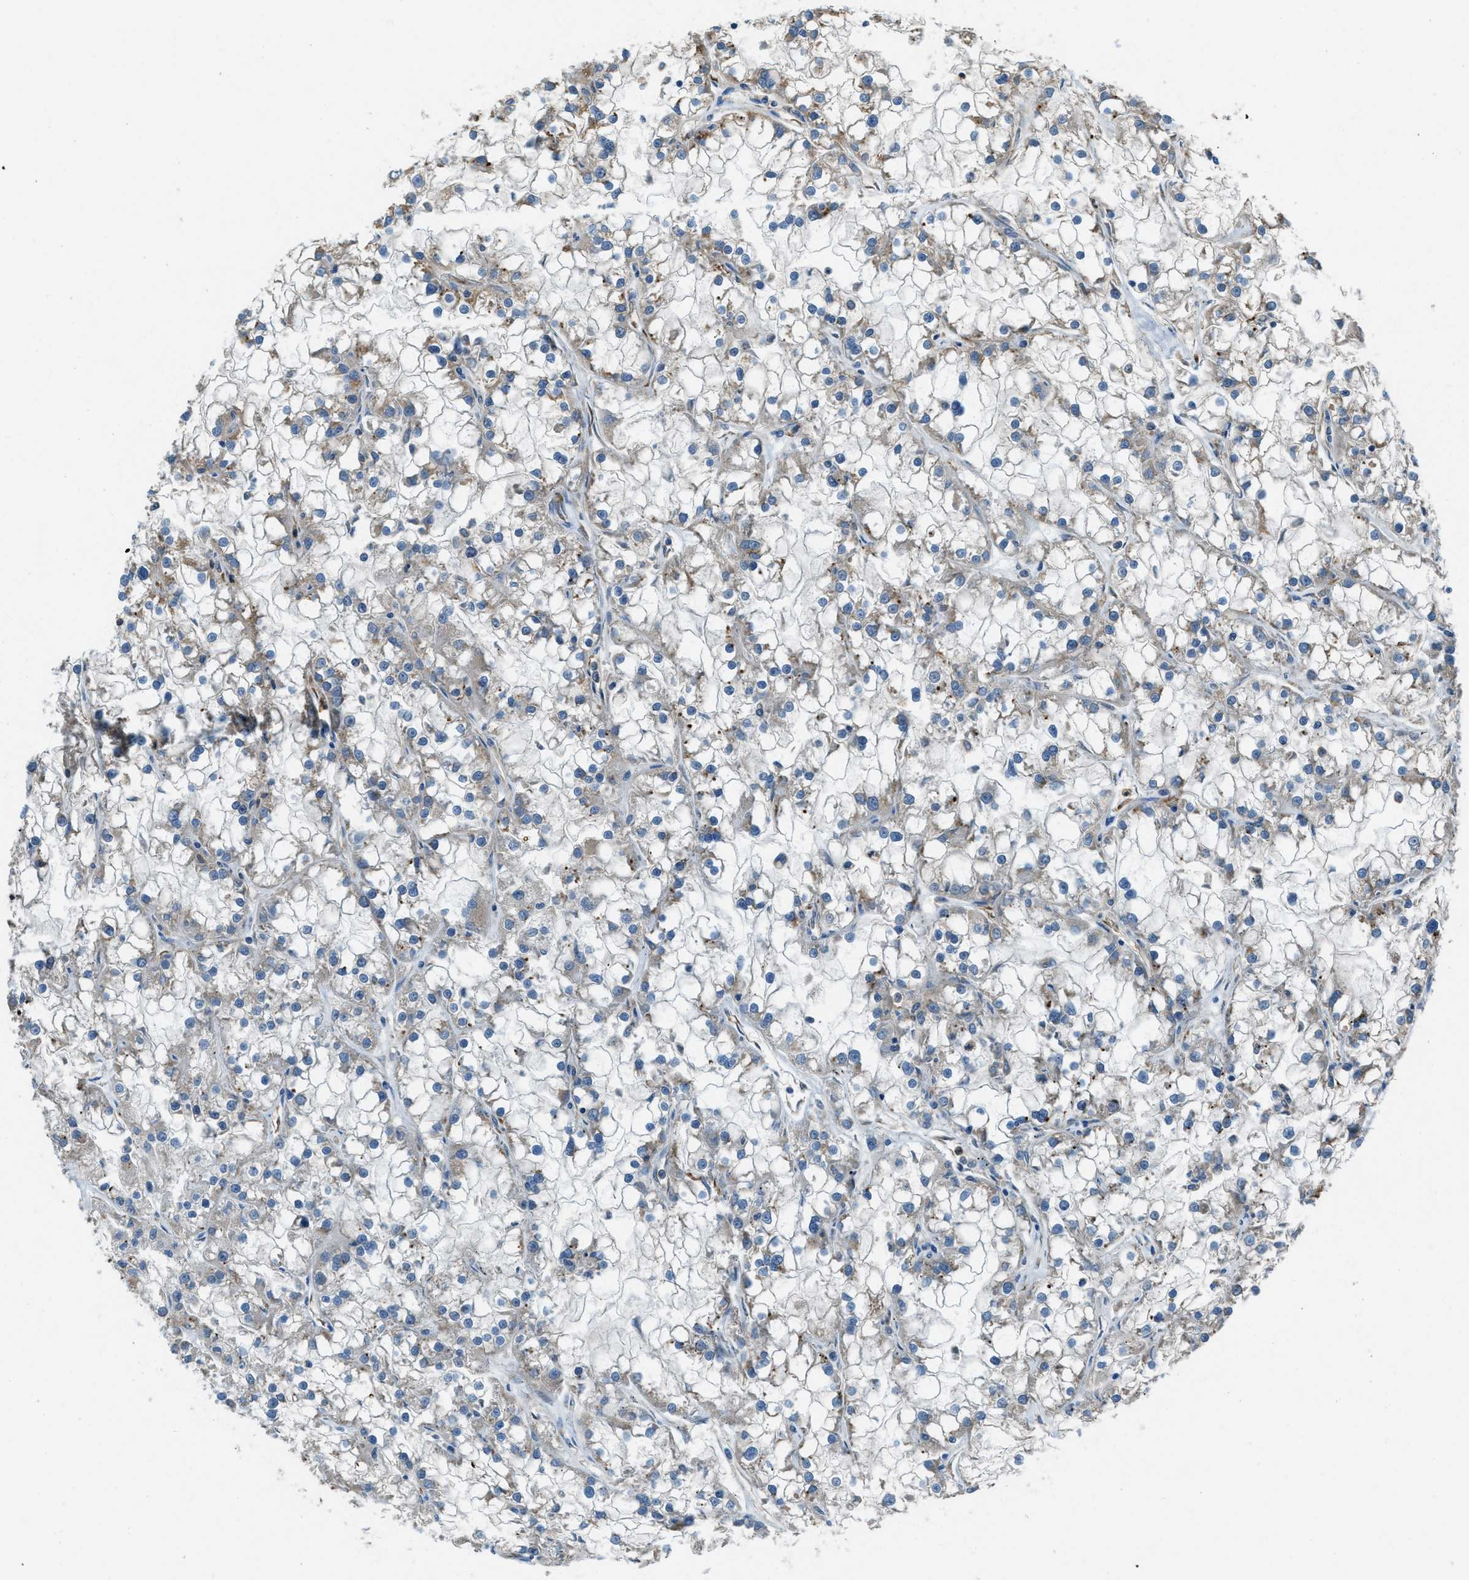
{"staining": {"intensity": "weak", "quantity": "<25%", "location": "cytoplasmic/membranous"}, "tissue": "renal cancer", "cell_type": "Tumor cells", "image_type": "cancer", "snomed": [{"axis": "morphology", "description": "Adenocarcinoma, NOS"}, {"axis": "topography", "description": "Kidney"}], "caption": "The immunohistochemistry image has no significant expression in tumor cells of adenocarcinoma (renal) tissue.", "gene": "GIMAP8", "patient": {"sex": "female", "age": 52}}